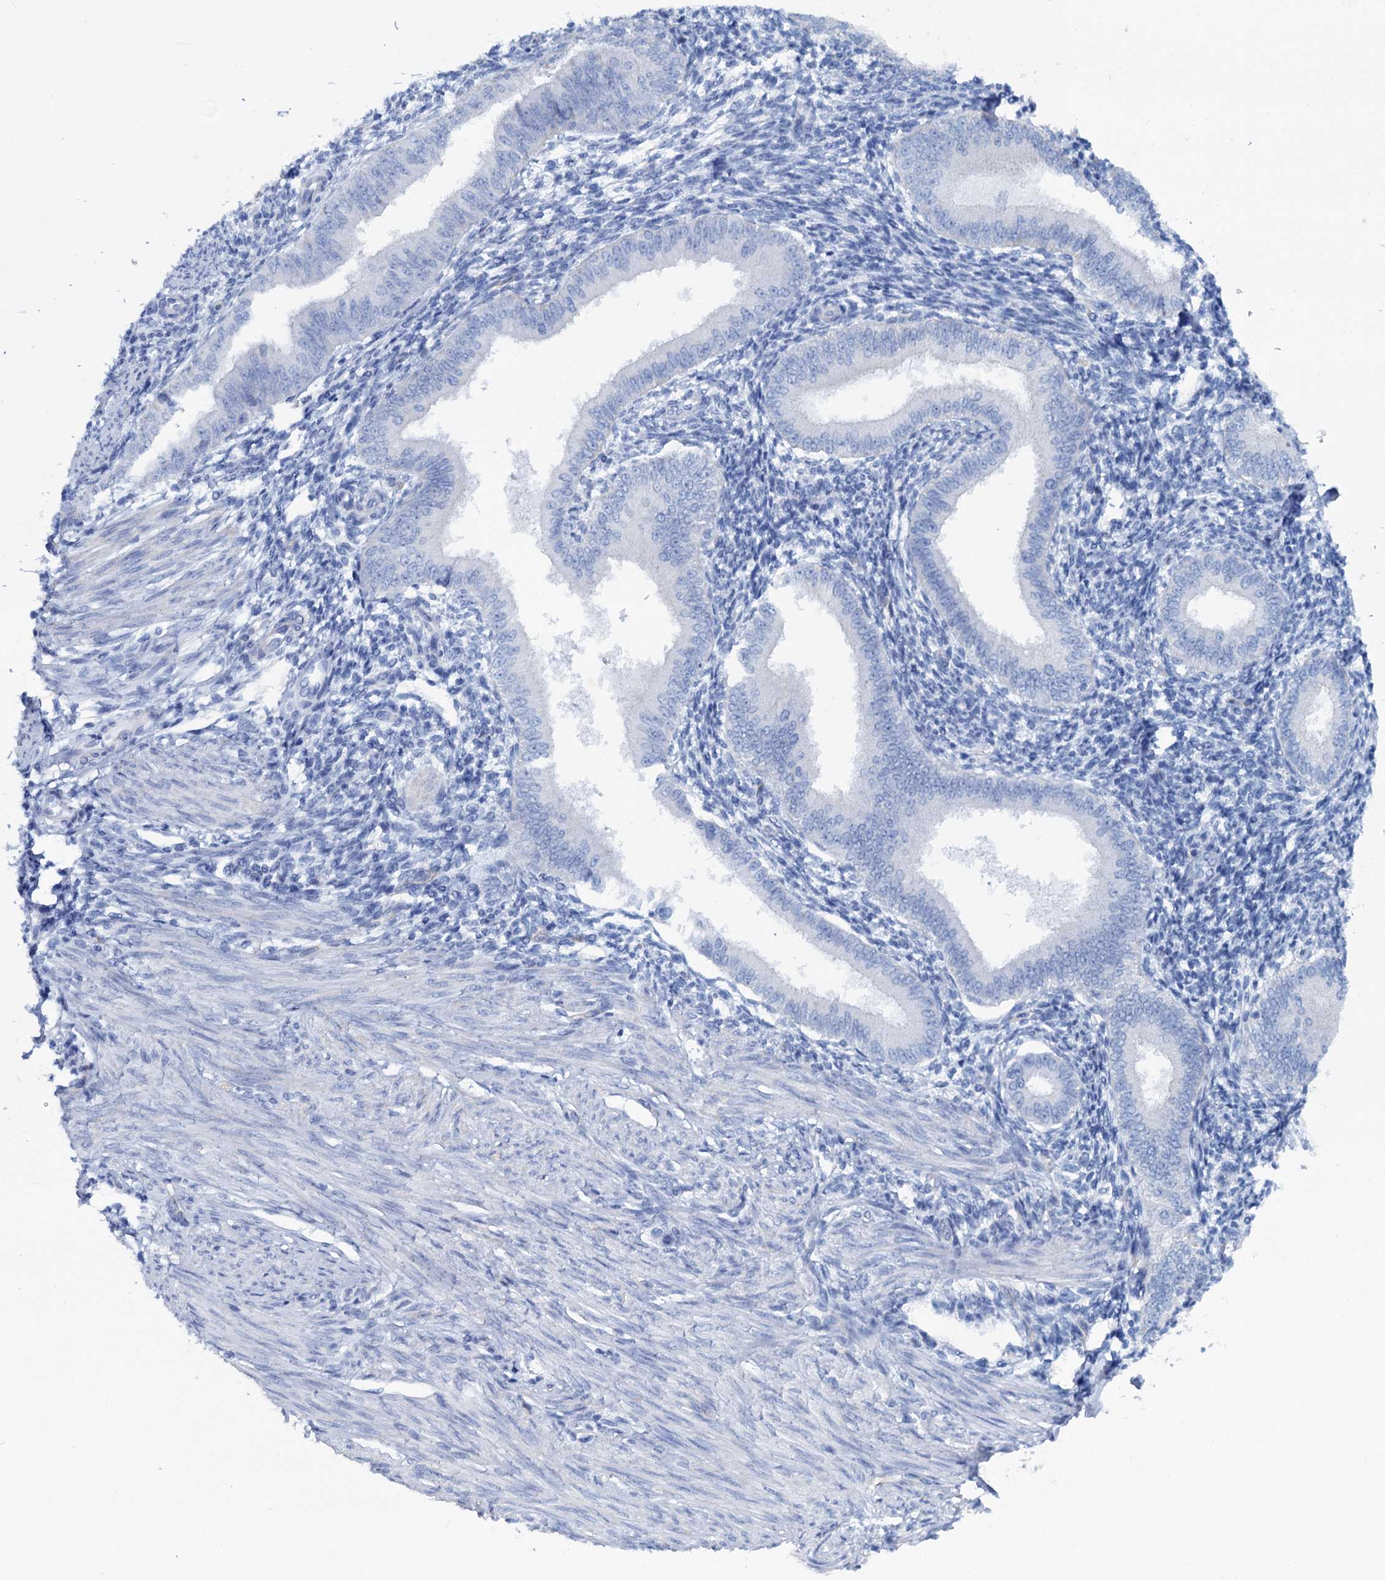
{"staining": {"intensity": "negative", "quantity": "none", "location": "none"}, "tissue": "endometrium", "cell_type": "Cells in endometrial stroma", "image_type": "normal", "snomed": [{"axis": "morphology", "description": "Normal tissue, NOS"}, {"axis": "topography", "description": "Uterus"}, {"axis": "topography", "description": "Endometrium"}], "caption": "Histopathology image shows no significant protein positivity in cells in endometrial stroma of benign endometrium. The staining was performed using DAB to visualize the protein expression in brown, while the nuclei were stained in blue with hematoxylin (Magnification: 20x).", "gene": "SLC1A3", "patient": {"sex": "female", "age": 48}}